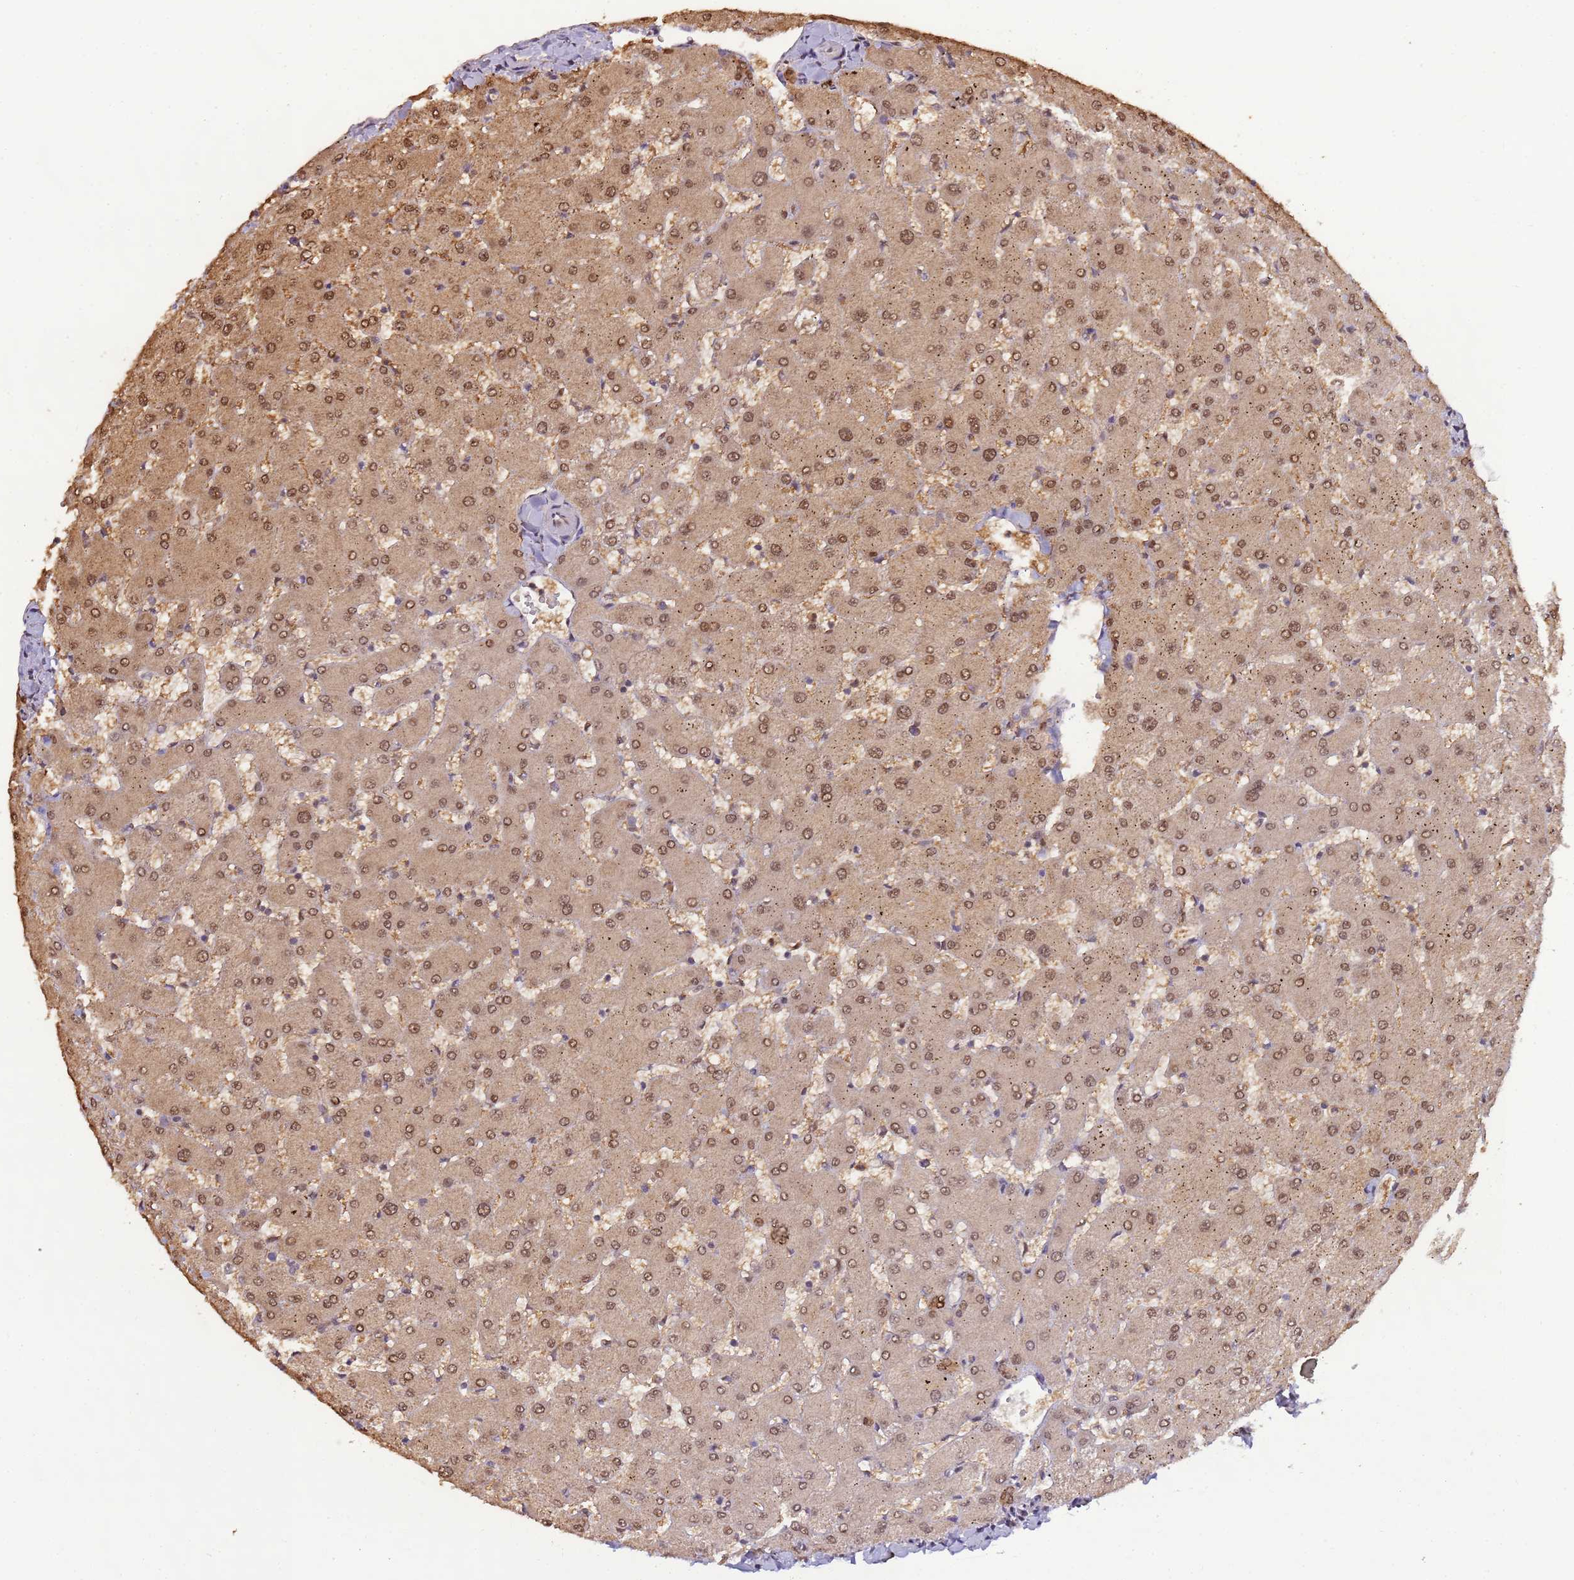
{"staining": {"intensity": "moderate", "quantity": ">75%", "location": "cytoplasmic/membranous,nuclear"}, "tissue": "liver", "cell_type": "Cholangiocytes", "image_type": "normal", "snomed": [{"axis": "morphology", "description": "Normal tissue, NOS"}, {"axis": "topography", "description": "Liver"}], "caption": "High-power microscopy captured an IHC image of benign liver, revealing moderate cytoplasmic/membranous,nuclear expression in approximately >75% of cholangiocytes.", "gene": "ZBTB5", "patient": {"sex": "female", "age": 63}}